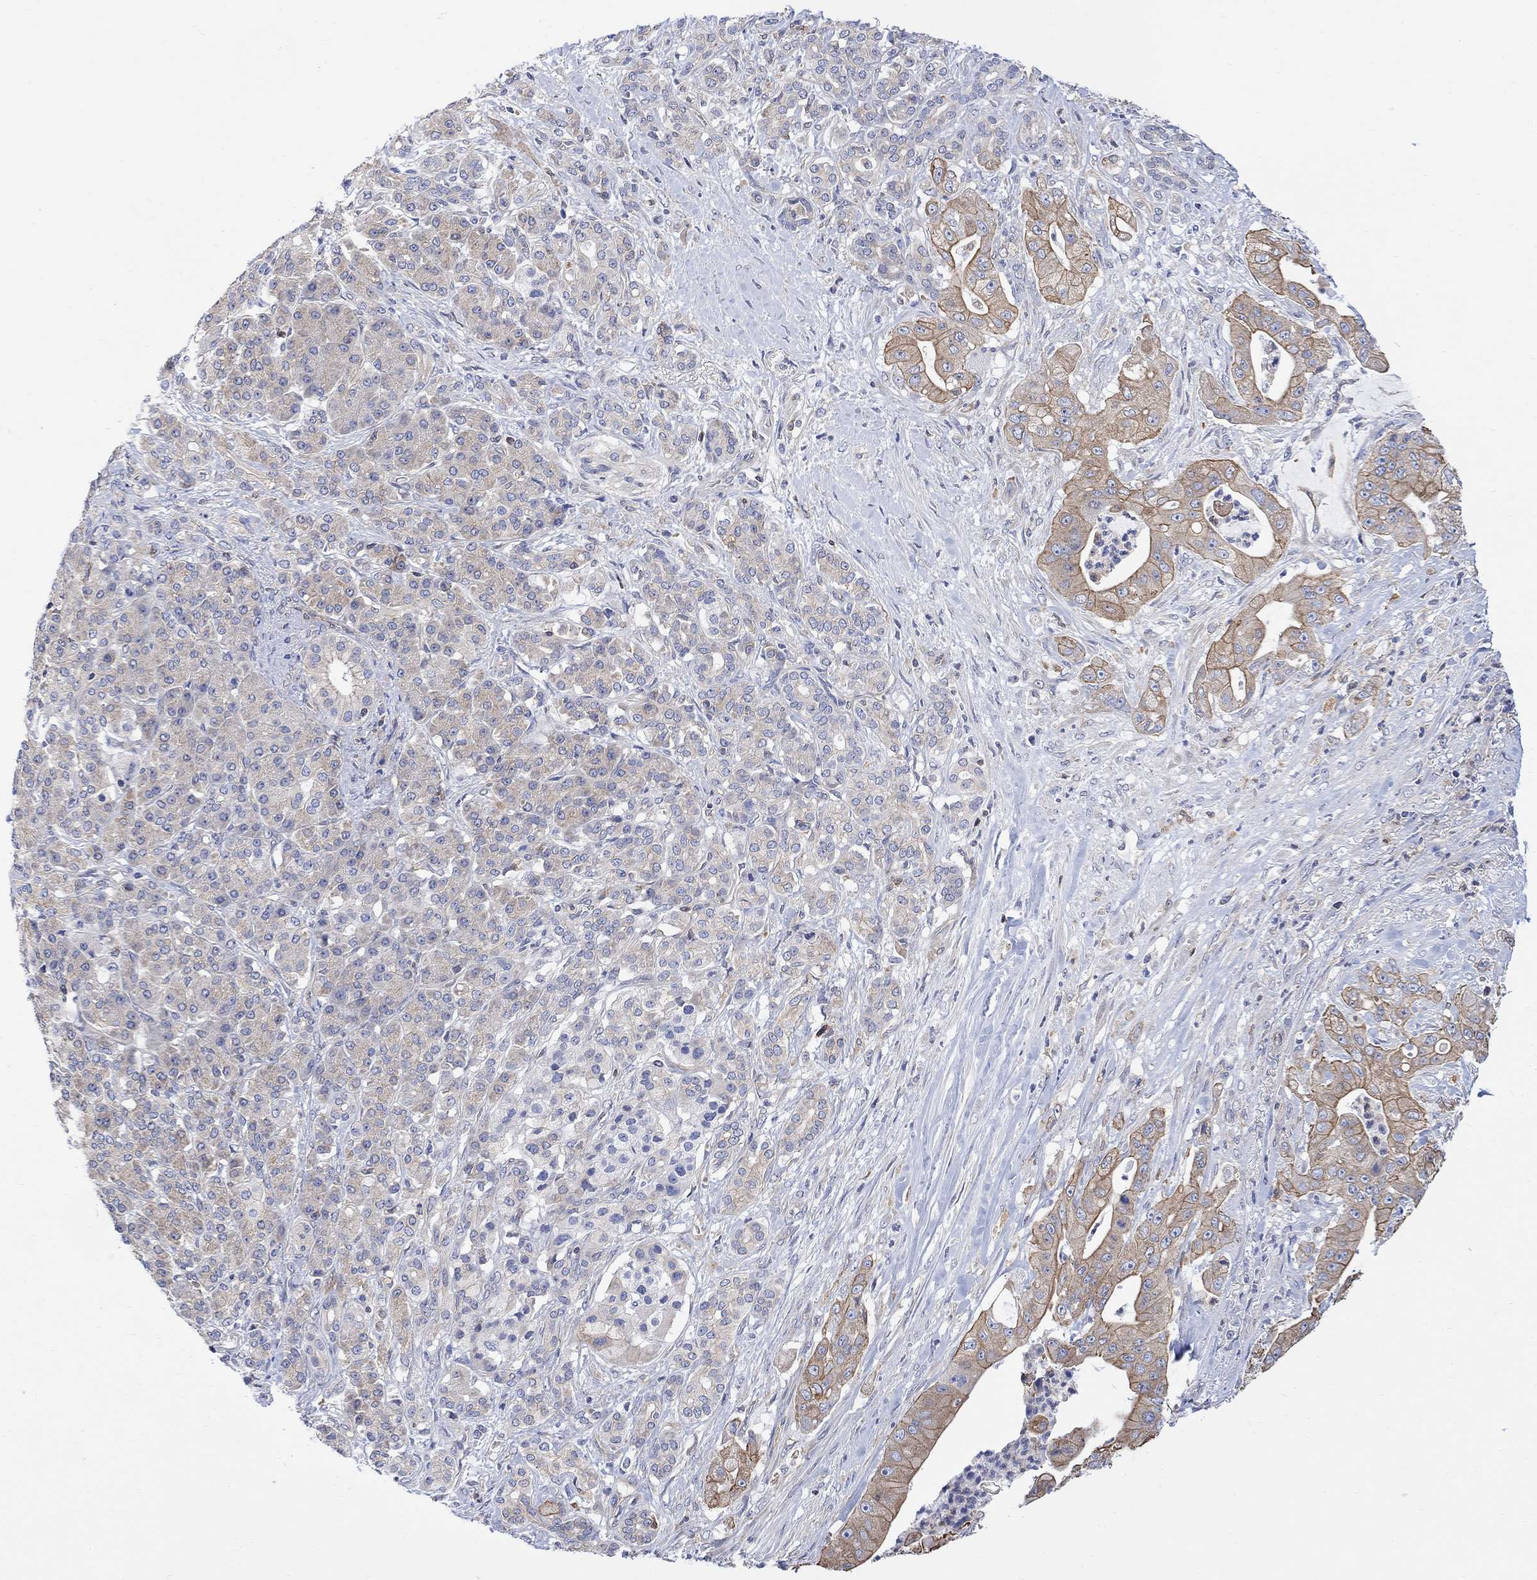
{"staining": {"intensity": "moderate", "quantity": "<25%", "location": "cytoplasmic/membranous"}, "tissue": "pancreatic cancer", "cell_type": "Tumor cells", "image_type": "cancer", "snomed": [{"axis": "morphology", "description": "Normal tissue, NOS"}, {"axis": "morphology", "description": "Inflammation, NOS"}, {"axis": "morphology", "description": "Adenocarcinoma, NOS"}, {"axis": "topography", "description": "Pancreas"}], "caption": "Pancreatic cancer stained with a brown dye reveals moderate cytoplasmic/membranous positive expression in approximately <25% of tumor cells.", "gene": "GBP5", "patient": {"sex": "male", "age": 57}}